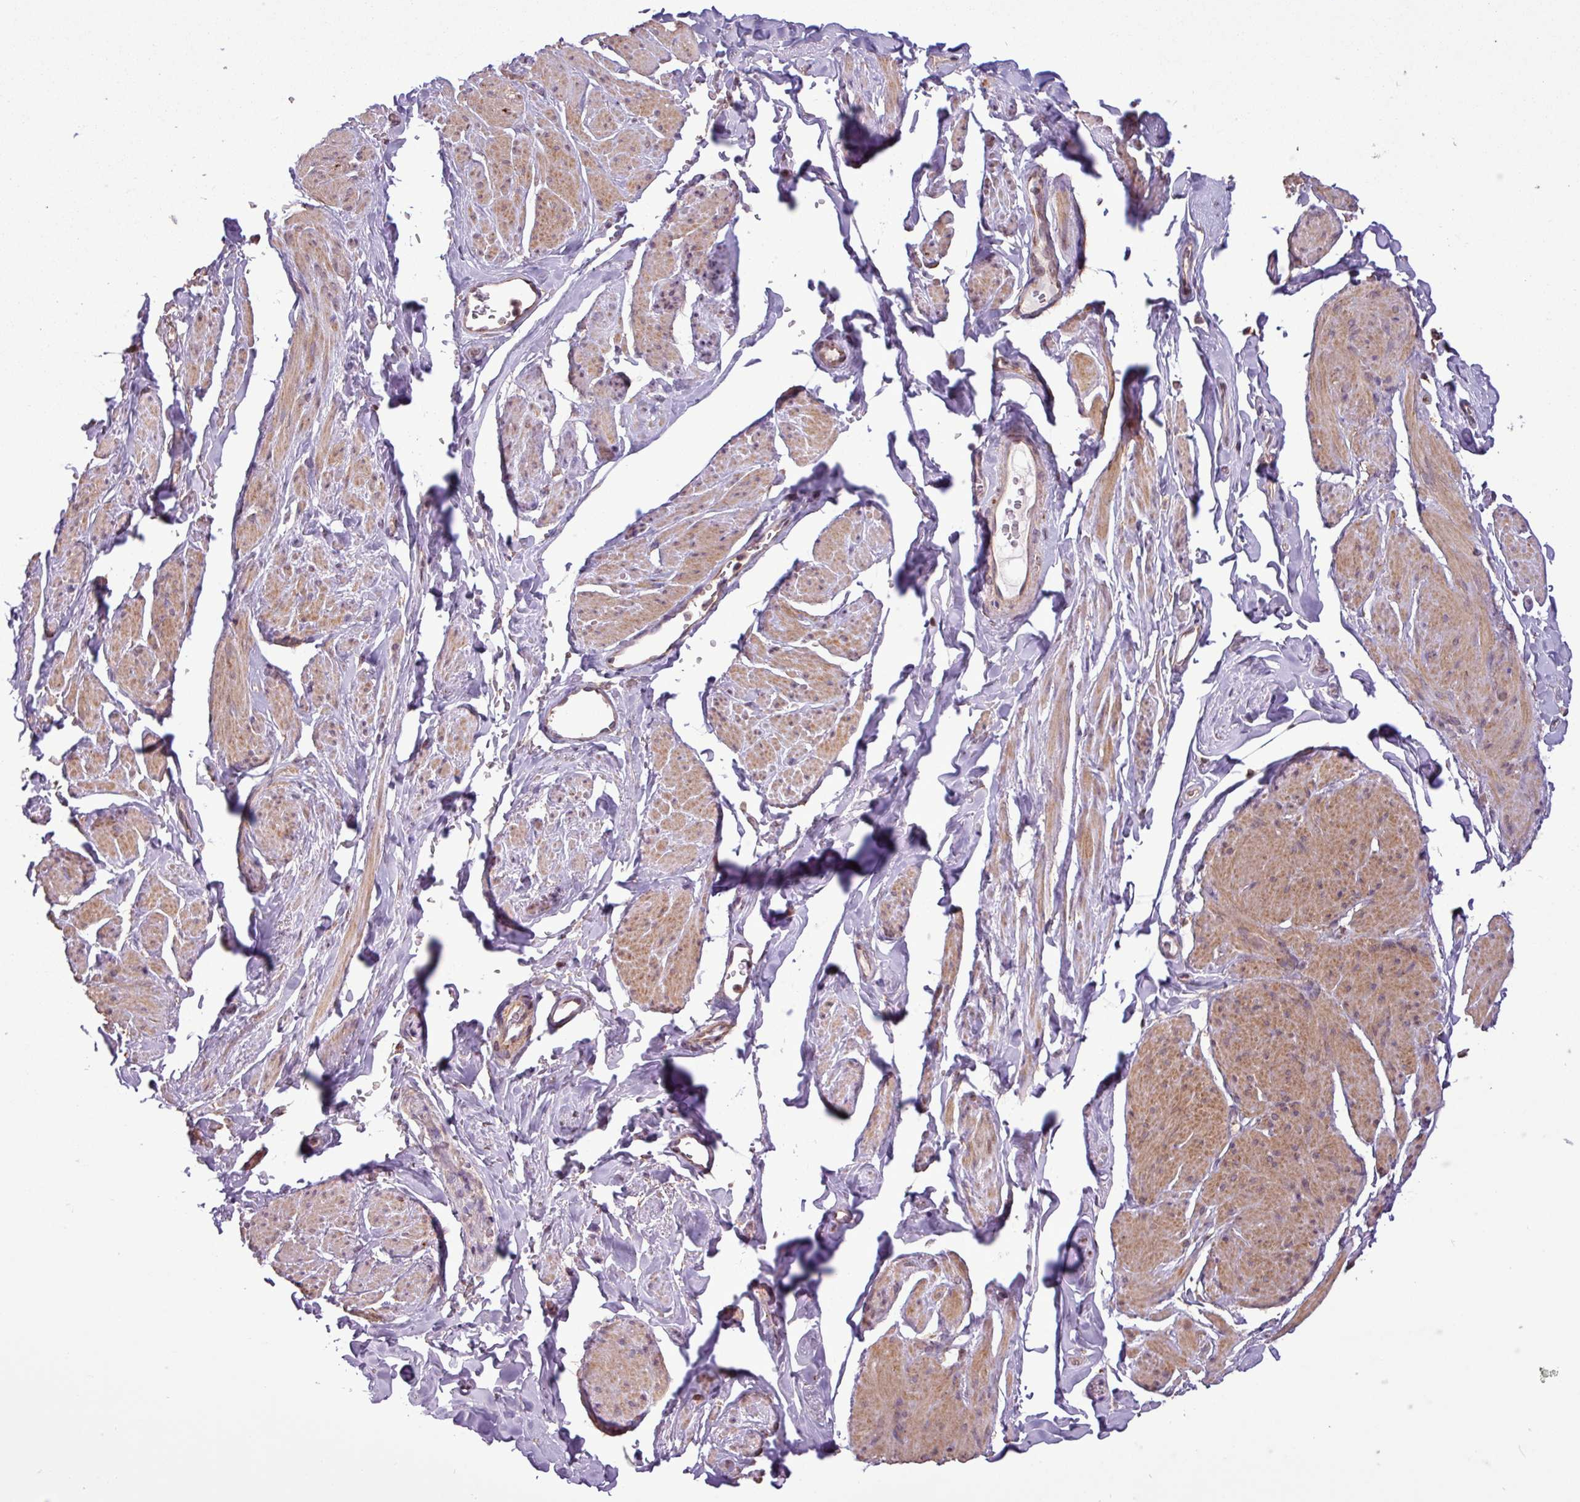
{"staining": {"intensity": "moderate", "quantity": "25%-75%", "location": "cytoplasmic/membranous"}, "tissue": "smooth muscle", "cell_type": "Smooth muscle cells", "image_type": "normal", "snomed": [{"axis": "morphology", "description": "Normal tissue, NOS"}, {"axis": "topography", "description": "Smooth muscle"}, {"axis": "topography", "description": "Peripheral nerve tissue"}], "caption": "This micrograph reveals IHC staining of normal human smooth muscle, with medium moderate cytoplasmic/membranous staining in about 25%-75% of smooth muscle cells.", "gene": "MCTP2", "patient": {"sex": "male", "age": 69}}